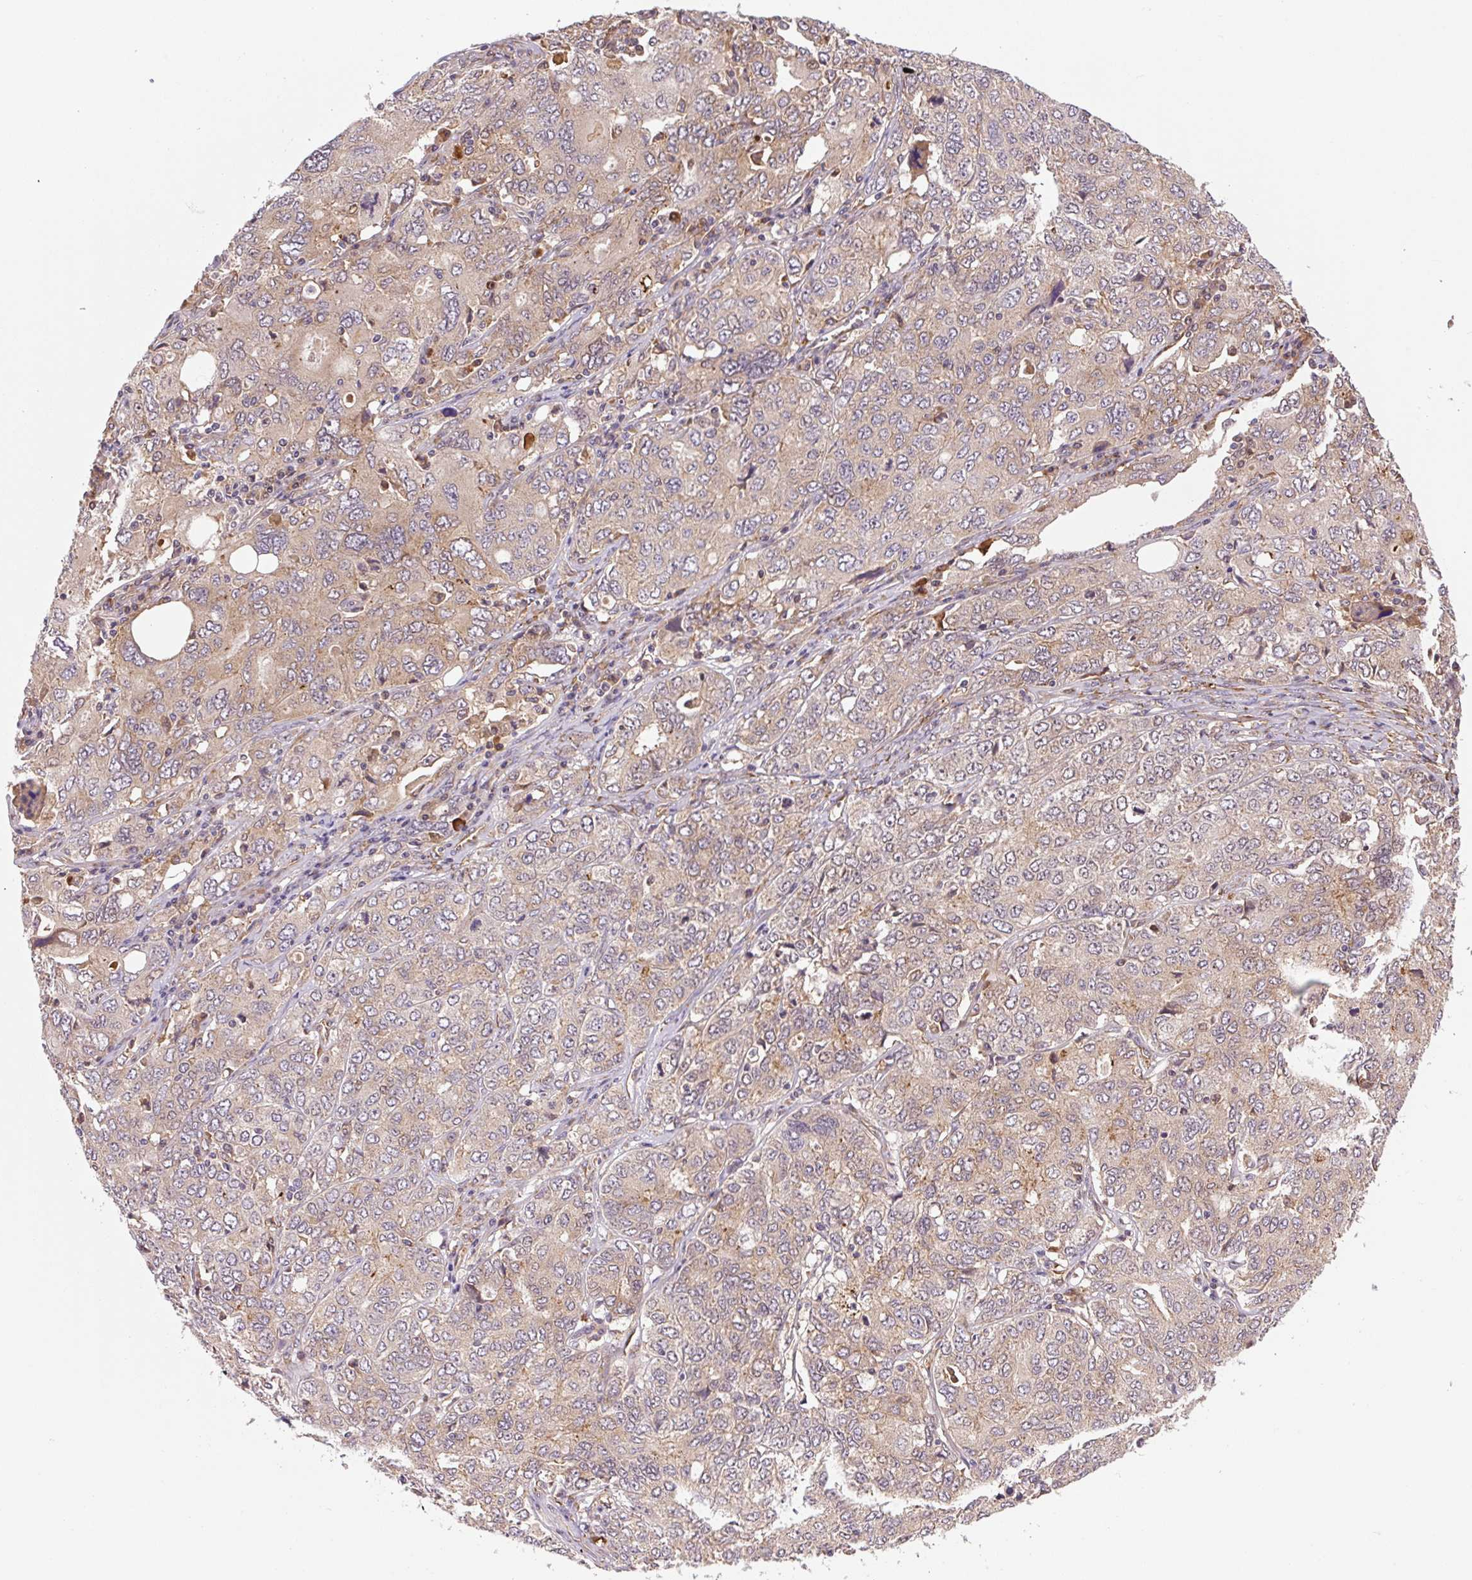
{"staining": {"intensity": "weak", "quantity": "25%-75%", "location": "cytoplasmic/membranous"}, "tissue": "ovarian cancer", "cell_type": "Tumor cells", "image_type": "cancer", "snomed": [{"axis": "morphology", "description": "Carcinoma, endometroid"}, {"axis": "topography", "description": "Ovary"}], "caption": "A histopathology image of endometroid carcinoma (ovarian) stained for a protein demonstrates weak cytoplasmic/membranous brown staining in tumor cells.", "gene": "SEPTIN10", "patient": {"sex": "female", "age": 62}}